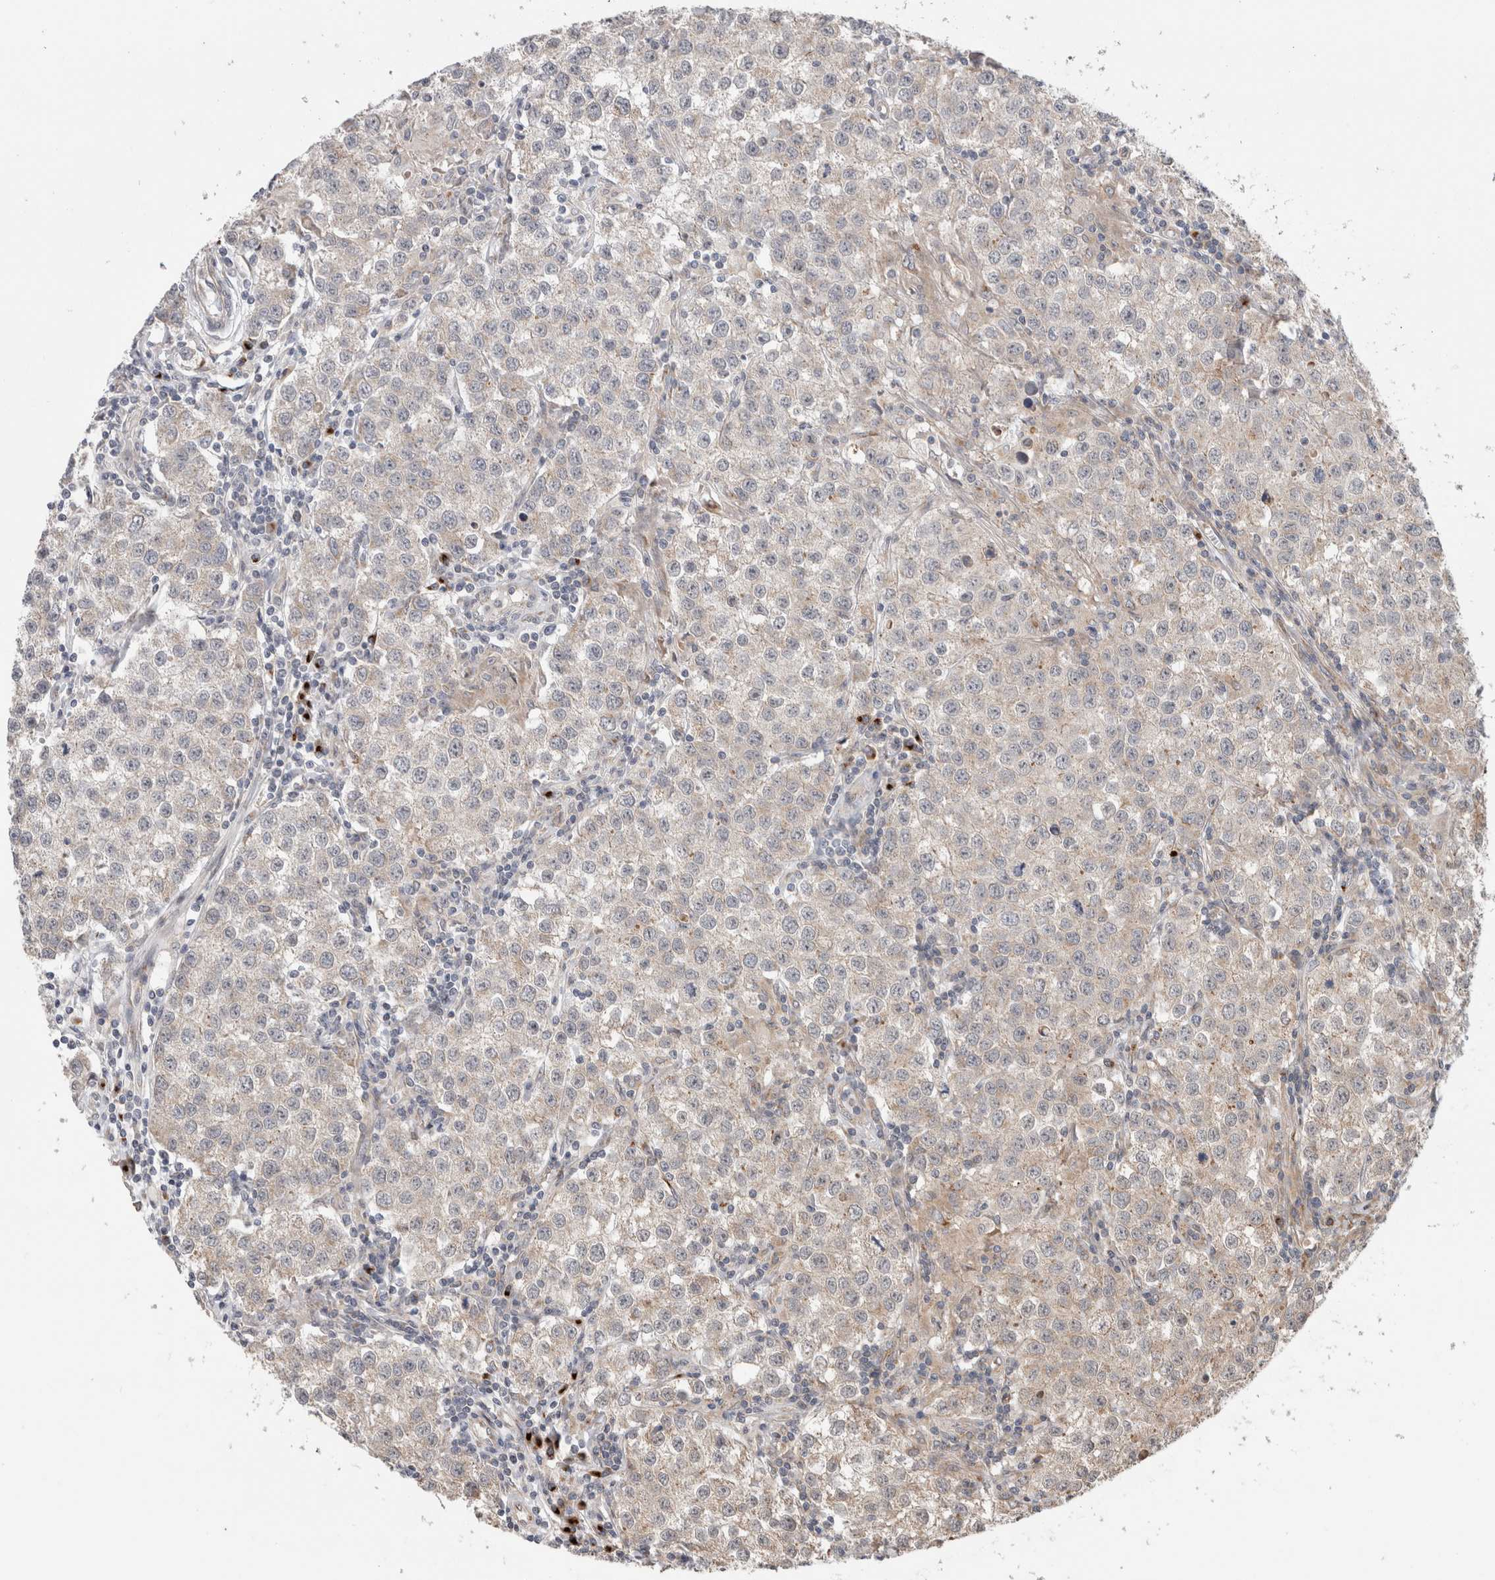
{"staining": {"intensity": "weak", "quantity": "<25%", "location": "cytoplasmic/membranous"}, "tissue": "testis cancer", "cell_type": "Tumor cells", "image_type": "cancer", "snomed": [{"axis": "morphology", "description": "Seminoma, NOS"}, {"axis": "morphology", "description": "Carcinoma, Embryonal, NOS"}, {"axis": "topography", "description": "Testis"}], "caption": "Tumor cells show no significant staining in testis cancer.", "gene": "TRIM5", "patient": {"sex": "male", "age": 43}}